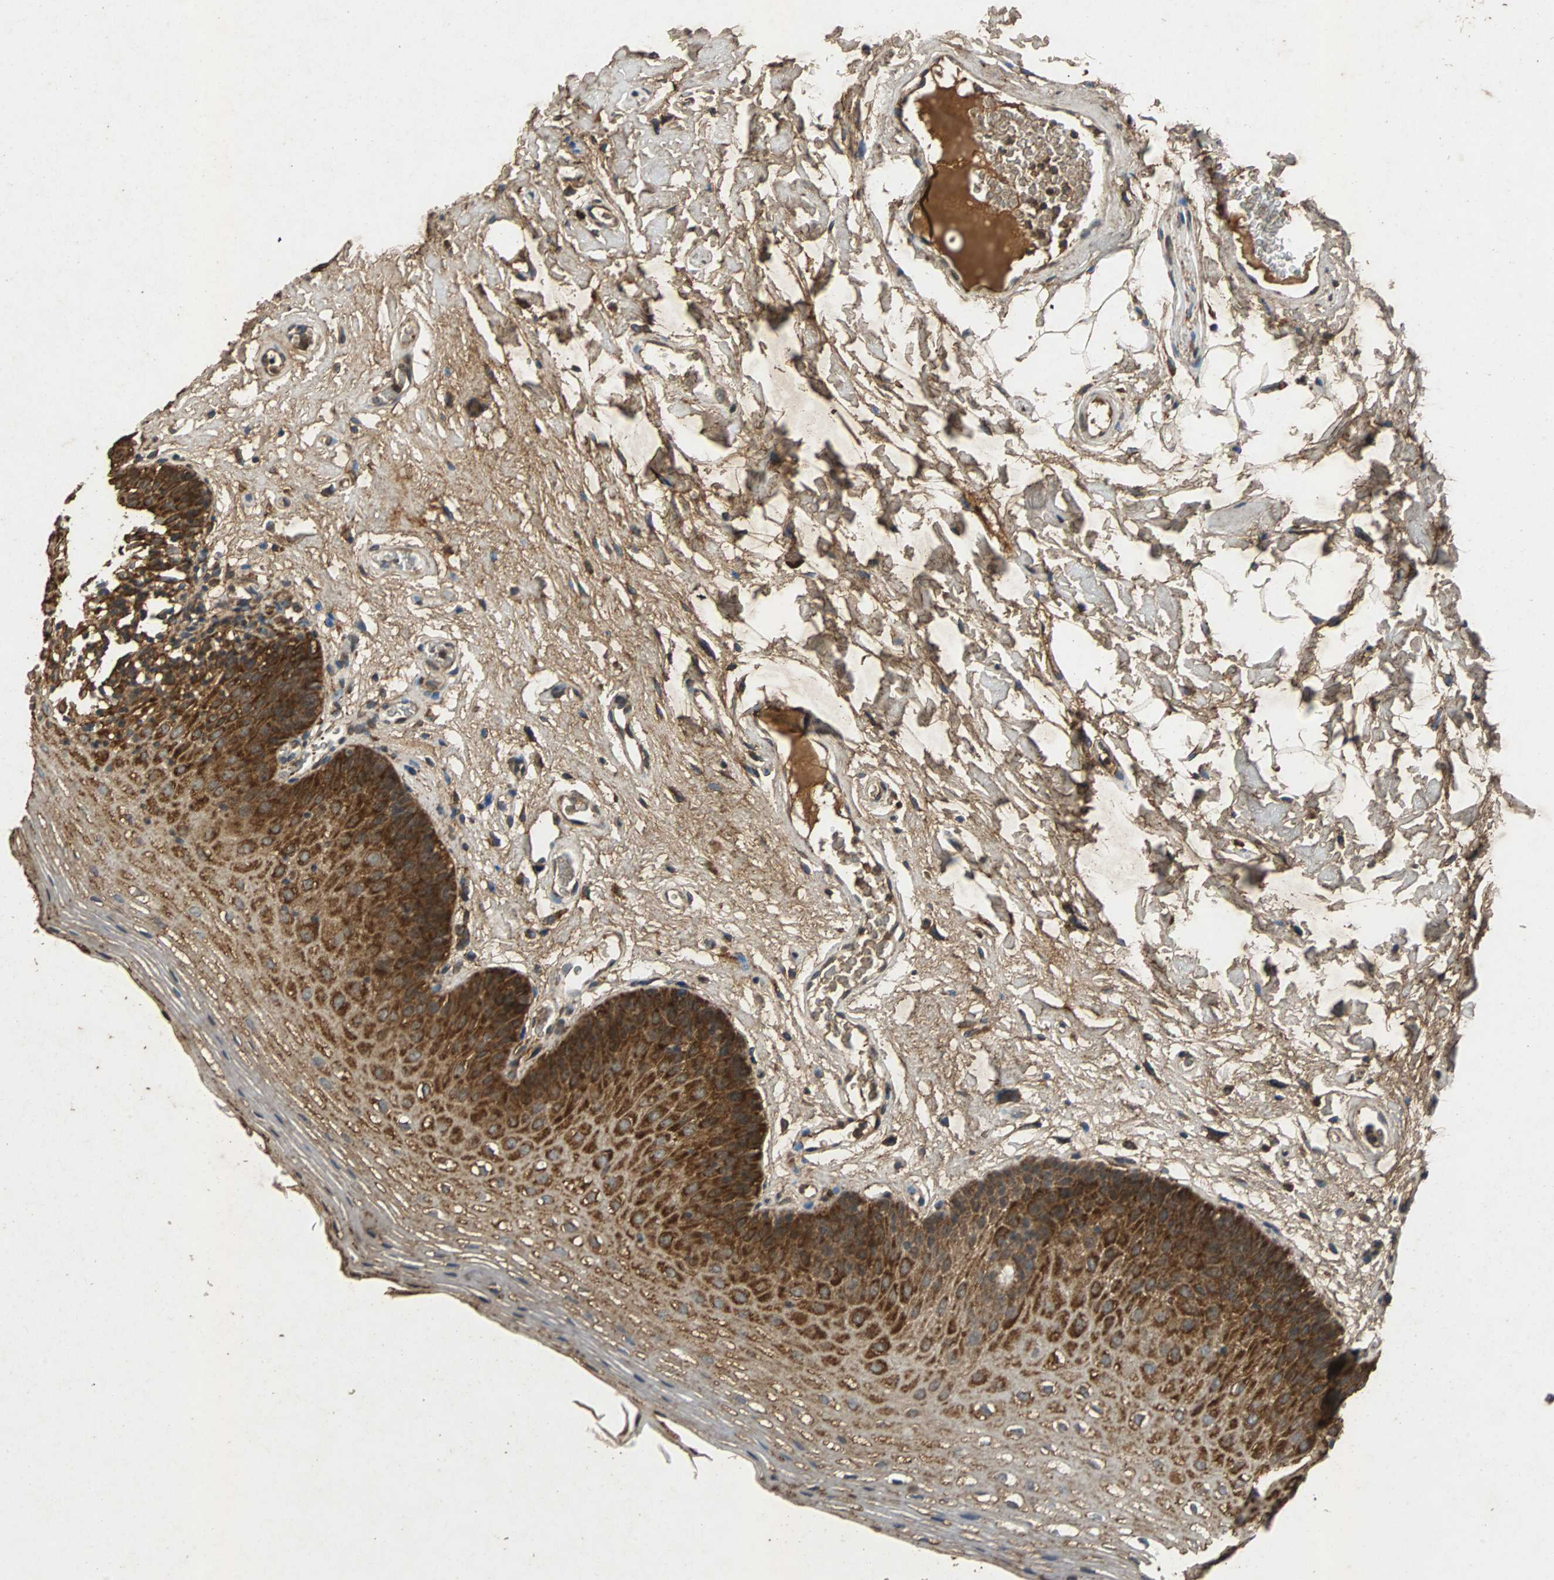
{"staining": {"intensity": "strong", "quantity": ">75%", "location": "cytoplasmic/membranous"}, "tissue": "oral mucosa", "cell_type": "Squamous epithelial cells", "image_type": "normal", "snomed": [{"axis": "morphology", "description": "Normal tissue, NOS"}, {"axis": "morphology", "description": "Squamous cell carcinoma, NOS"}, {"axis": "topography", "description": "Skeletal muscle"}, {"axis": "topography", "description": "Oral tissue"}], "caption": "IHC micrograph of unremarkable oral mucosa stained for a protein (brown), which reveals high levels of strong cytoplasmic/membranous expression in approximately >75% of squamous epithelial cells.", "gene": "NAA10", "patient": {"sex": "male", "age": 71}}